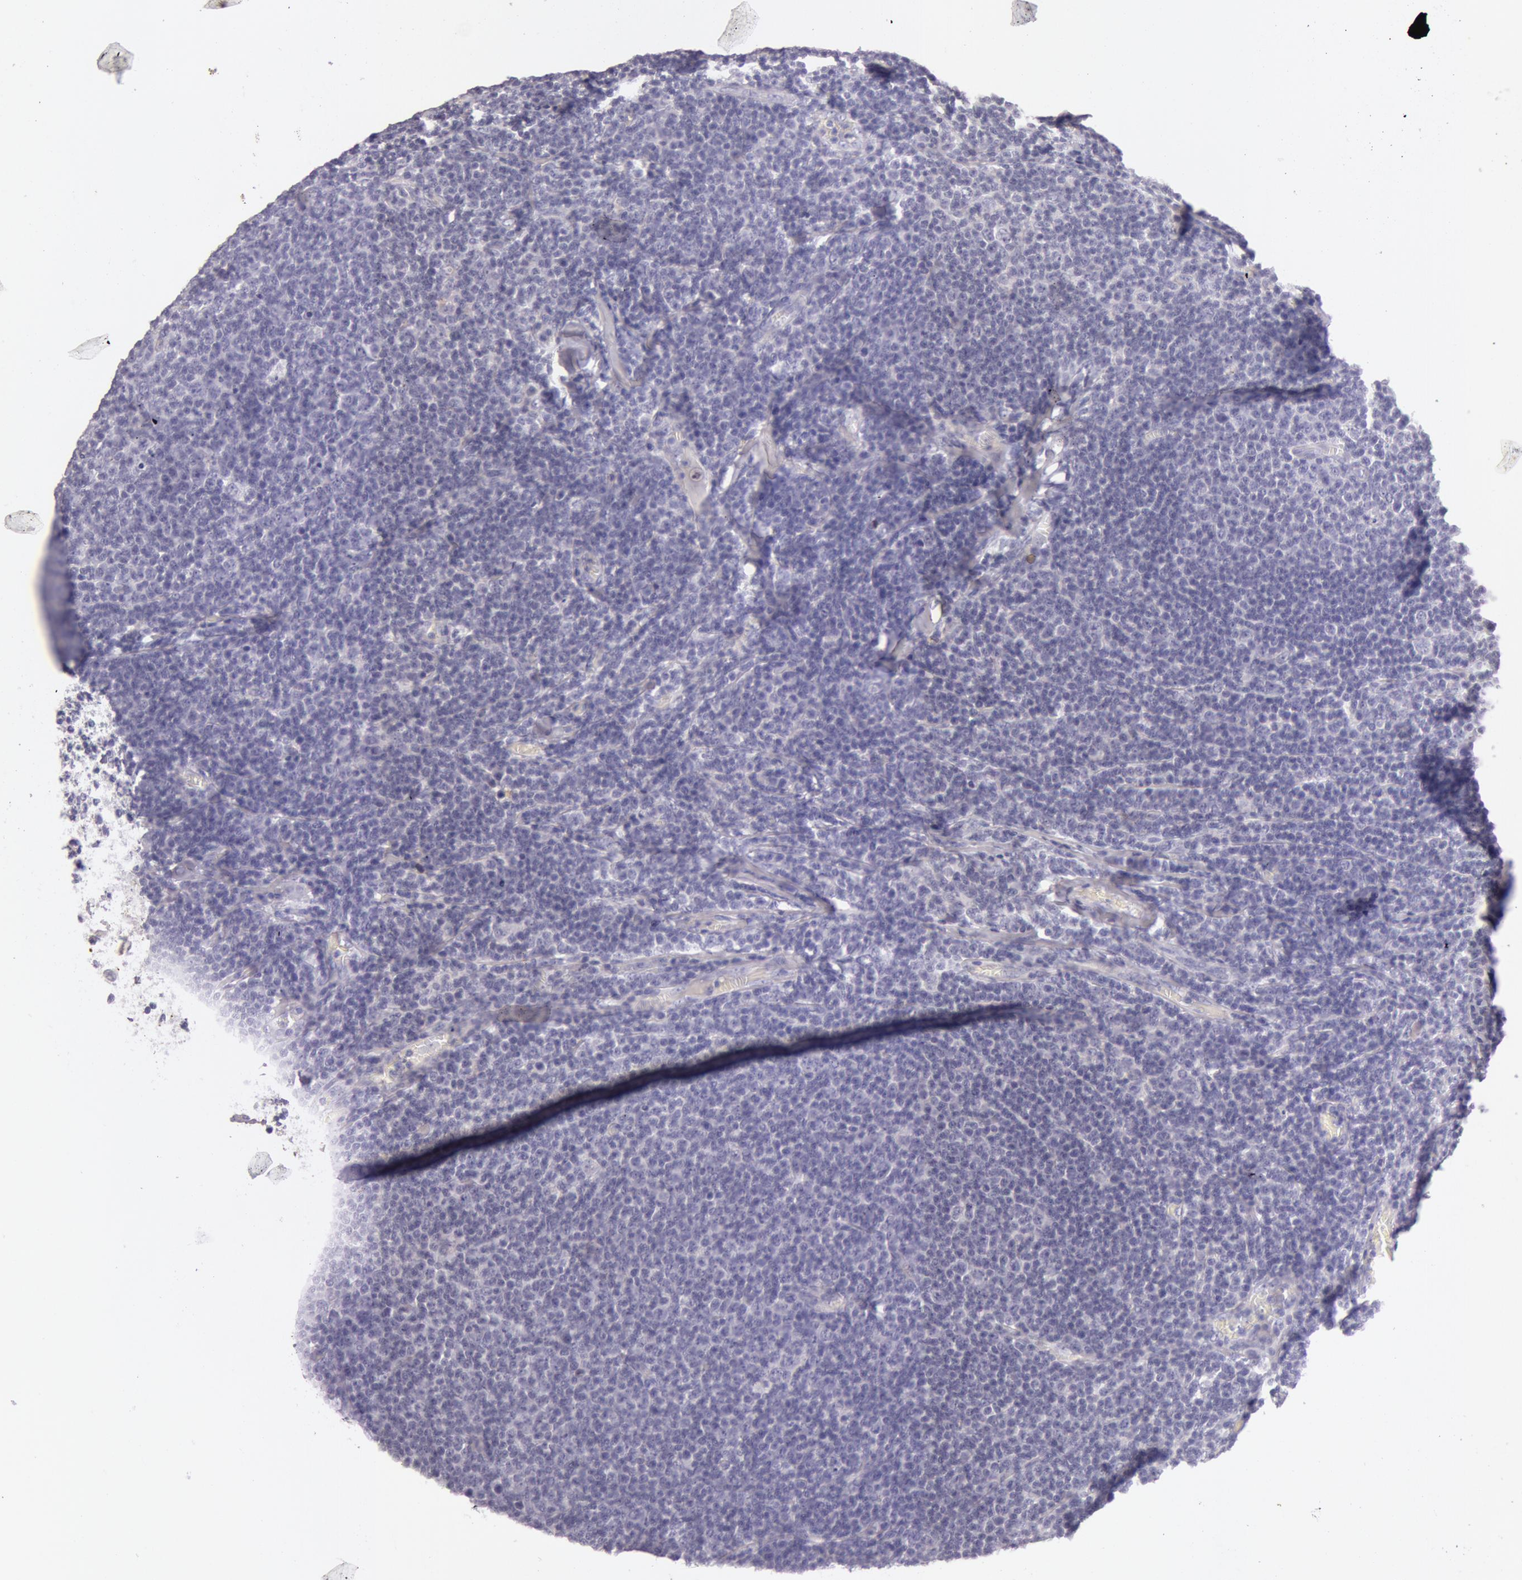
{"staining": {"intensity": "negative", "quantity": "none", "location": "none"}, "tissue": "lymphoma", "cell_type": "Tumor cells", "image_type": "cancer", "snomed": [{"axis": "morphology", "description": "Malignant lymphoma, non-Hodgkin's type, Low grade"}, {"axis": "topography", "description": "Lymph node"}], "caption": "A micrograph of low-grade malignant lymphoma, non-Hodgkin's type stained for a protein demonstrates no brown staining in tumor cells.", "gene": "C4BPA", "patient": {"sex": "male", "age": 74}}